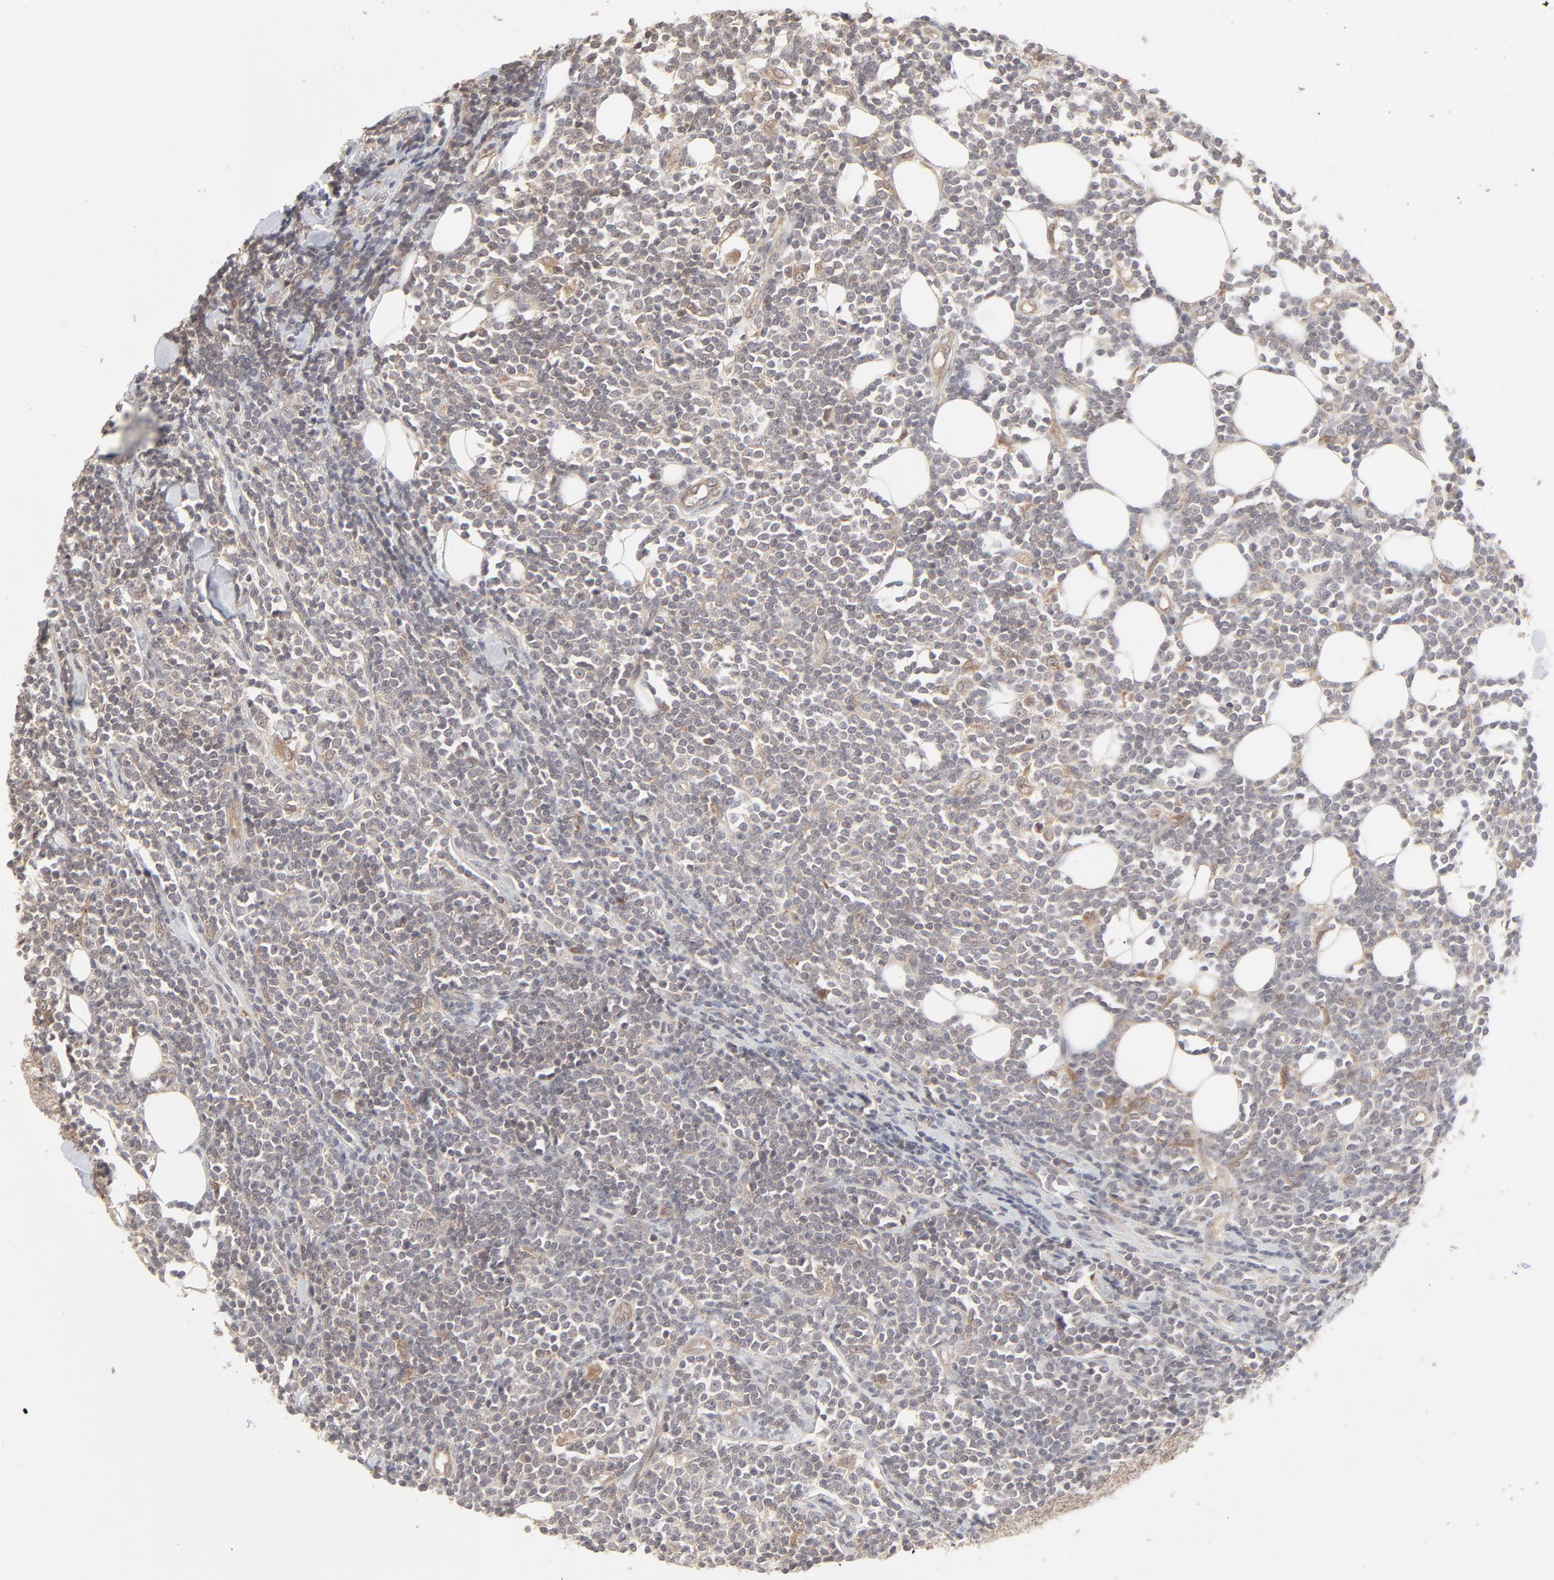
{"staining": {"intensity": "weak", "quantity": "25%-75%", "location": "cytoplasmic/membranous"}, "tissue": "lymphoma", "cell_type": "Tumor cells", "image_type": "cancer", "snomed": [{"axis": "morphology", "description": "Malignant lymphoma, non-Hodgkin's type, Low grade"}, {"axis": "topography", "description": "Soft tissue"}], "caption": "Immunohistochemical staining of human malignant lymphoma, non-Hodgkin's type (low-grade) reveals weak cytoplasmic/membranous protein expression in about 25%-75% of tumor cells.", "gene": "RAB5C", "patient": {"sex": "male", "age": 92}}